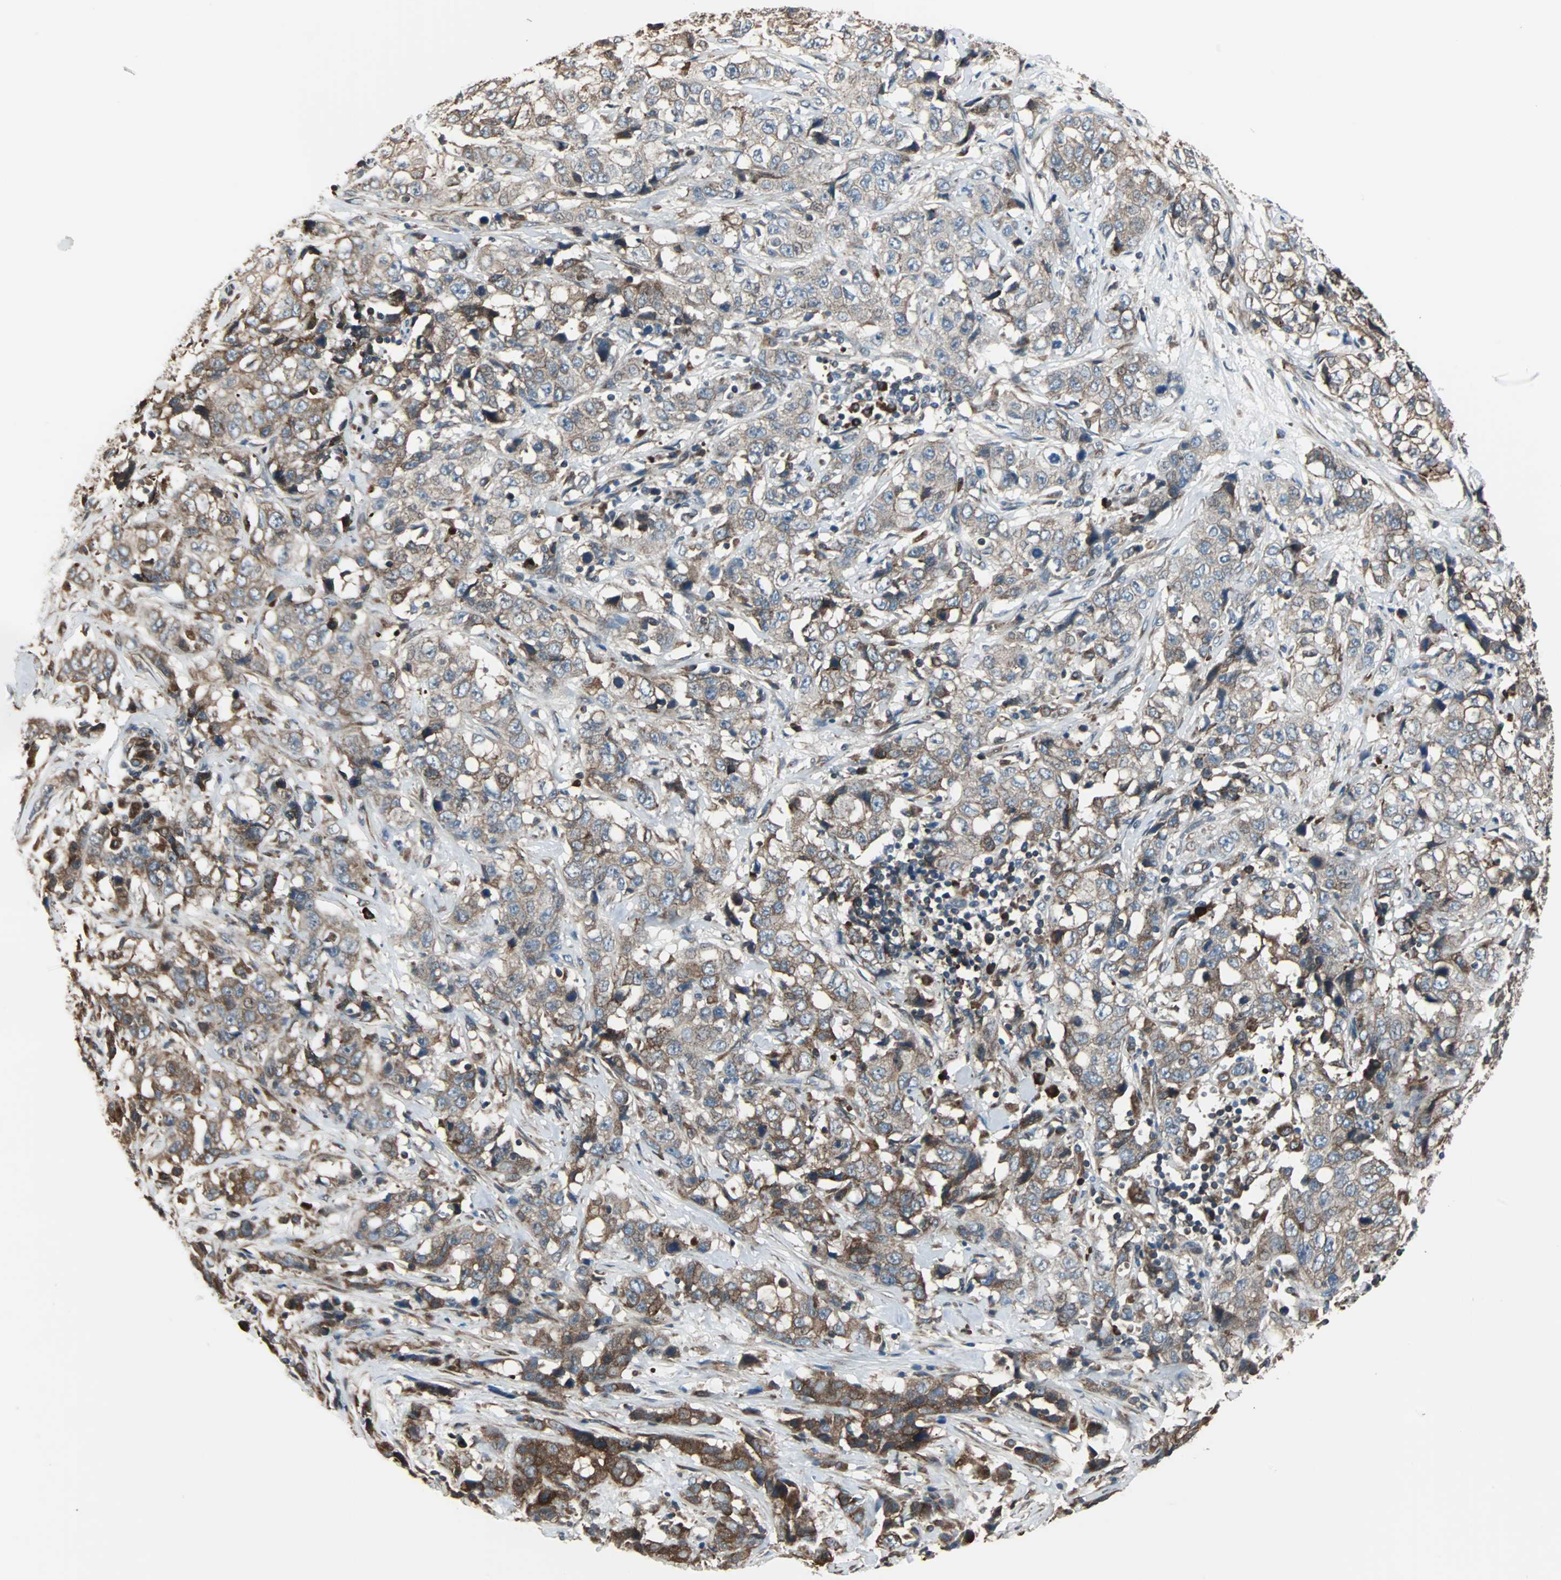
{"staining": {"intensity": "moderate", "quantity": ">75%", "location": "cytoplasmic/membranous"}, "tissue": "stomach cancer", "cell_type": "Tumor cells", "image_type": "cancer", "snomed": [{"axis": "morphology", "description": "Adenocarcinoma, NOS"}, {"axis": "topography", "description": "Stomach"}], "caption": "A brown stain labels moderate cytoplasmic/membranous positivity of a protein in stomach cancer tumor cells.", "gene": "CHP1", "patient": {"sex": "male", "age": 48}}